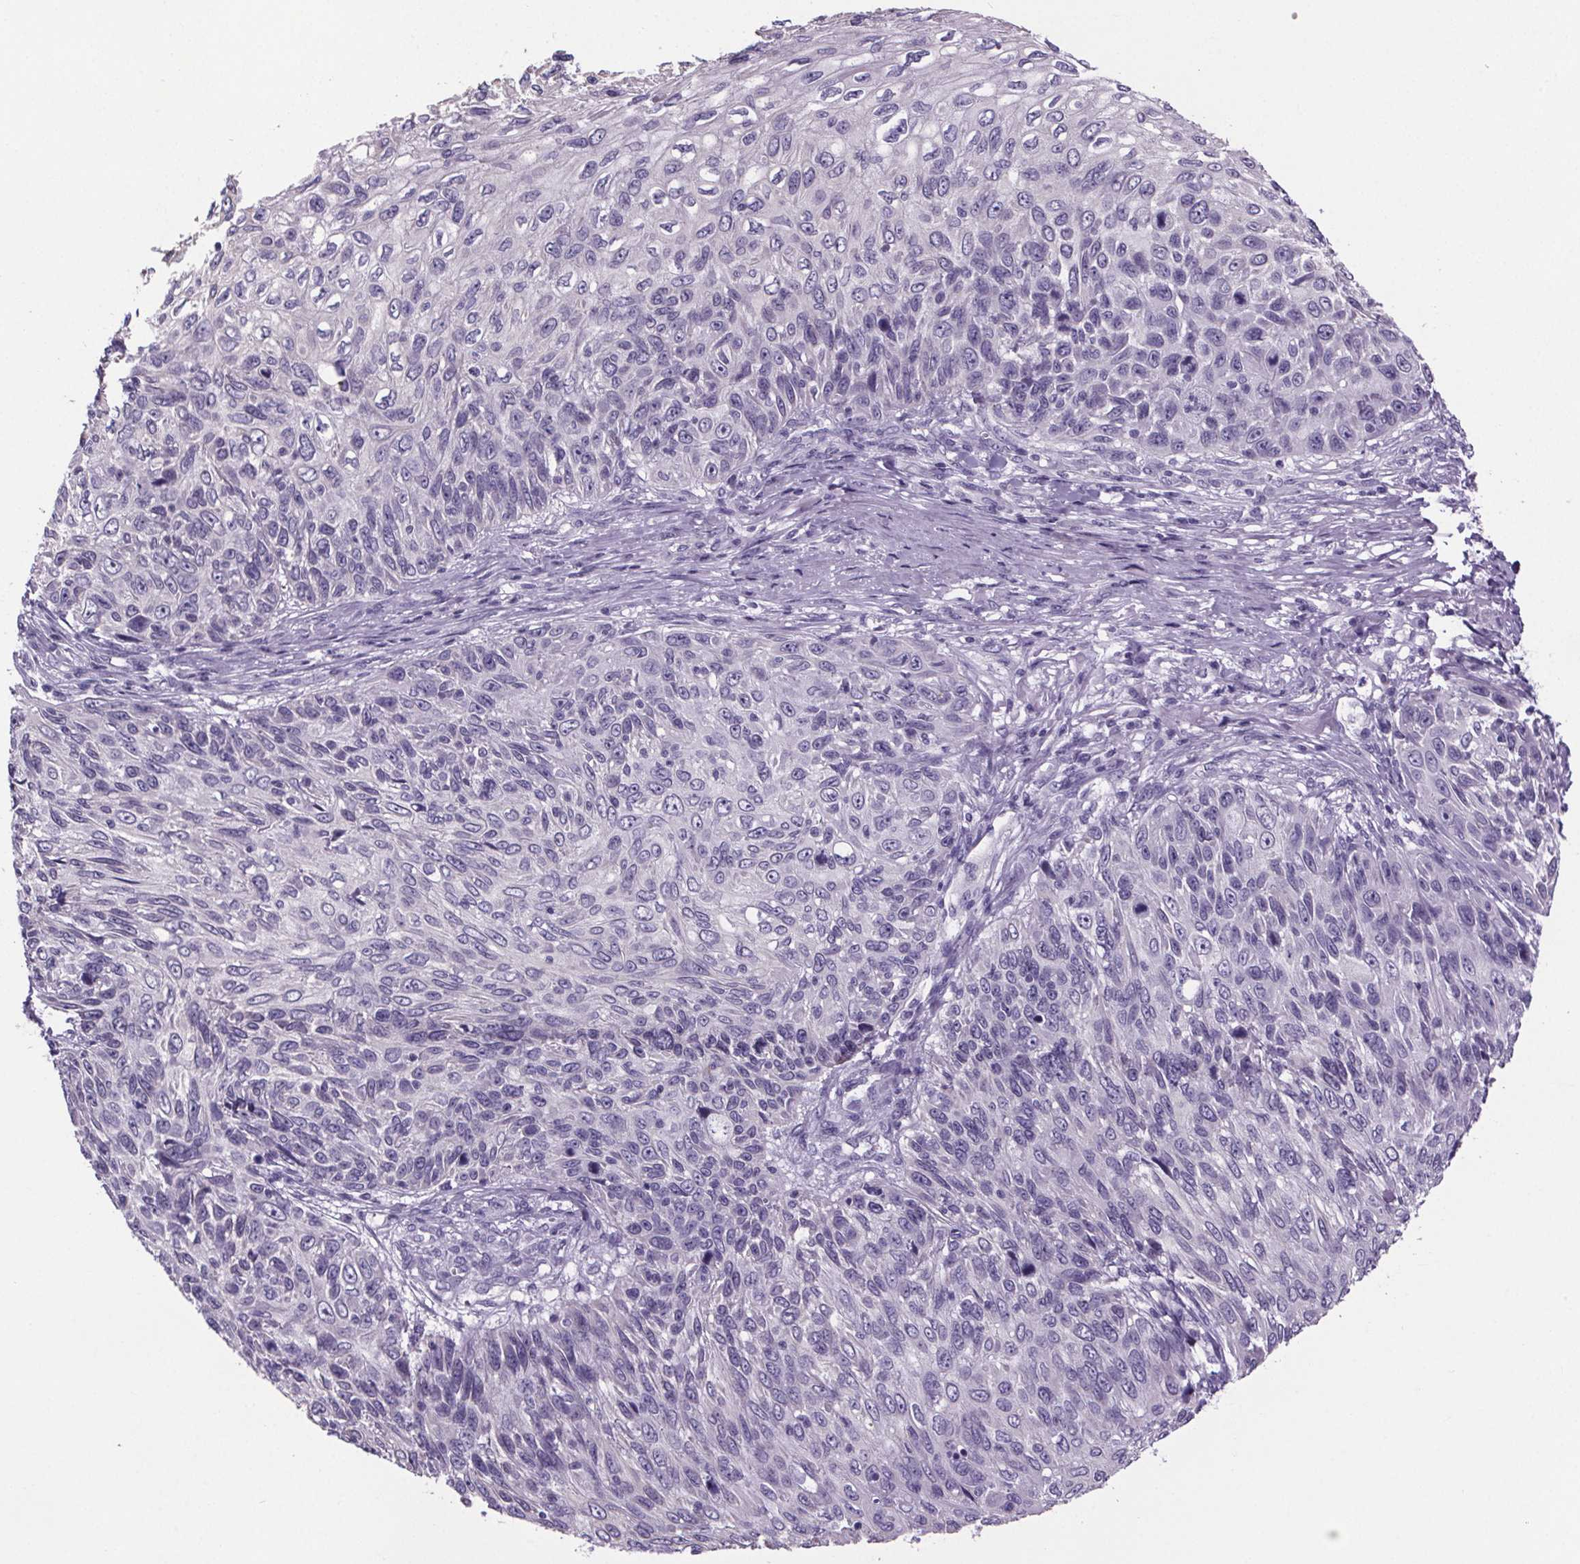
{"staining": {"intensity": "negative", "quantity": "none", "location": "none"}, "tissue": "skin cancer", "cell_type": "Tumor cells", "image_type": "cancer", "snomed": [{"axis": "morphology", "description": "Squamous cell carcinoma, NOS"}, {"axis": "topography", "description": "Skin"}], "caption": "Immunohistochemistry (IHC) photomicrograph of neoplastic tissue: squamous cell carcinoma (skin) stained with DAB exhibits no significant protein positivity in tumor cells.", "gene": "CUBN", "patient": {"sex": "male", "age": 92}}